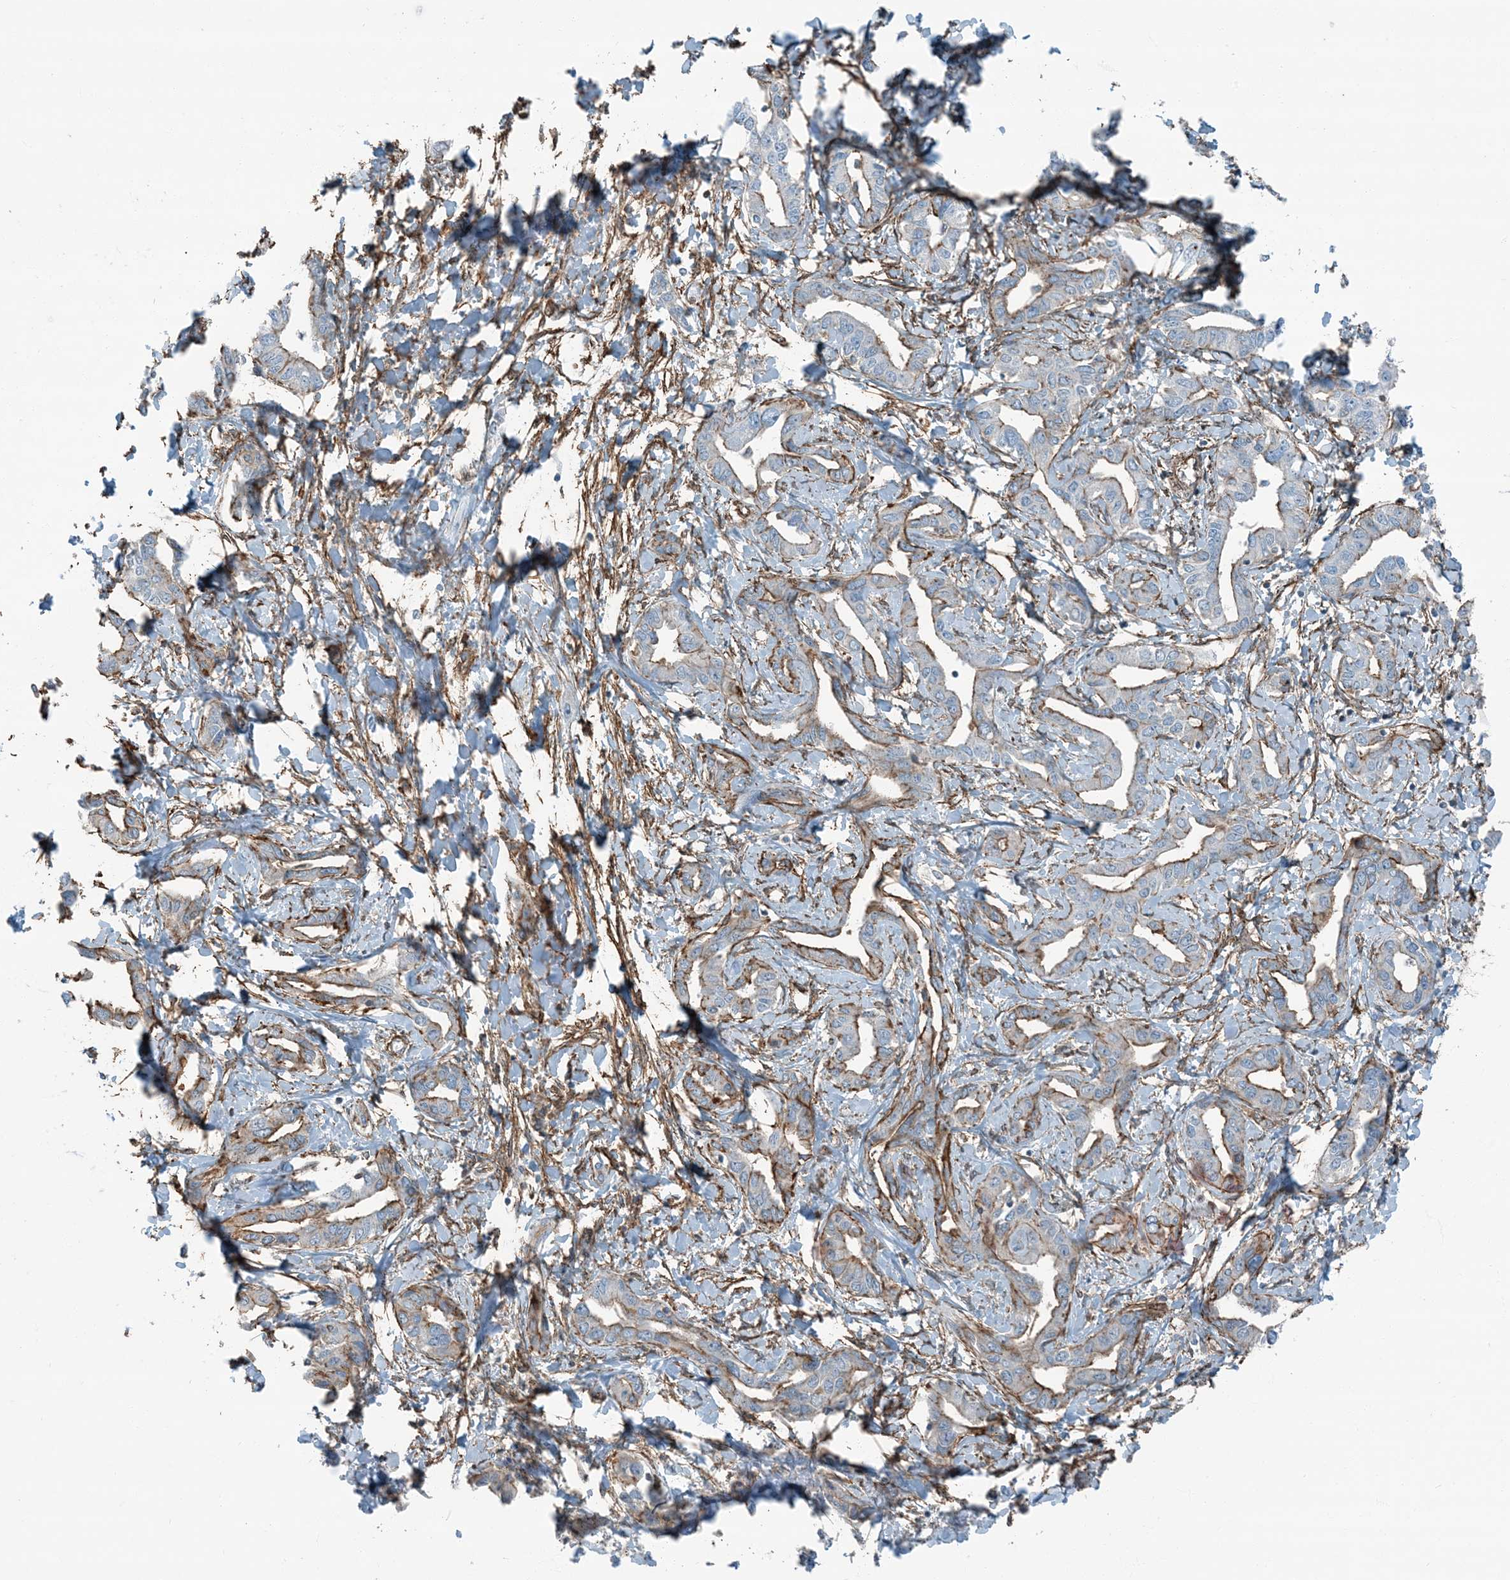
{"staining": {"intensity": "moderate", "quantity": "<25%", "location": "cytoplasmic/membranous"}, "tissue": "liver cancer", "cell_type": "Tumor cells", "image_type": "cancer", "snomed": [{"axis": "morphology", "description": "Cholangiocarcinoma"}, {"axis": "topography", "description": "Liver"}], "caption": "IHC staining of cholangiocarcinoma (liver), which displays low levels of moderate cytoplasmic/membranous positivity in approximately <25% of tumor cells indicating moderate cytoplasmic/membranous protein positivity. The staining was performed using DAB (brown) for protein detection and nuclei were counterstained in hematoxylin (blue).", "gene": "APOBEC3C", "patient": {"sex": "male", "age": 59}}